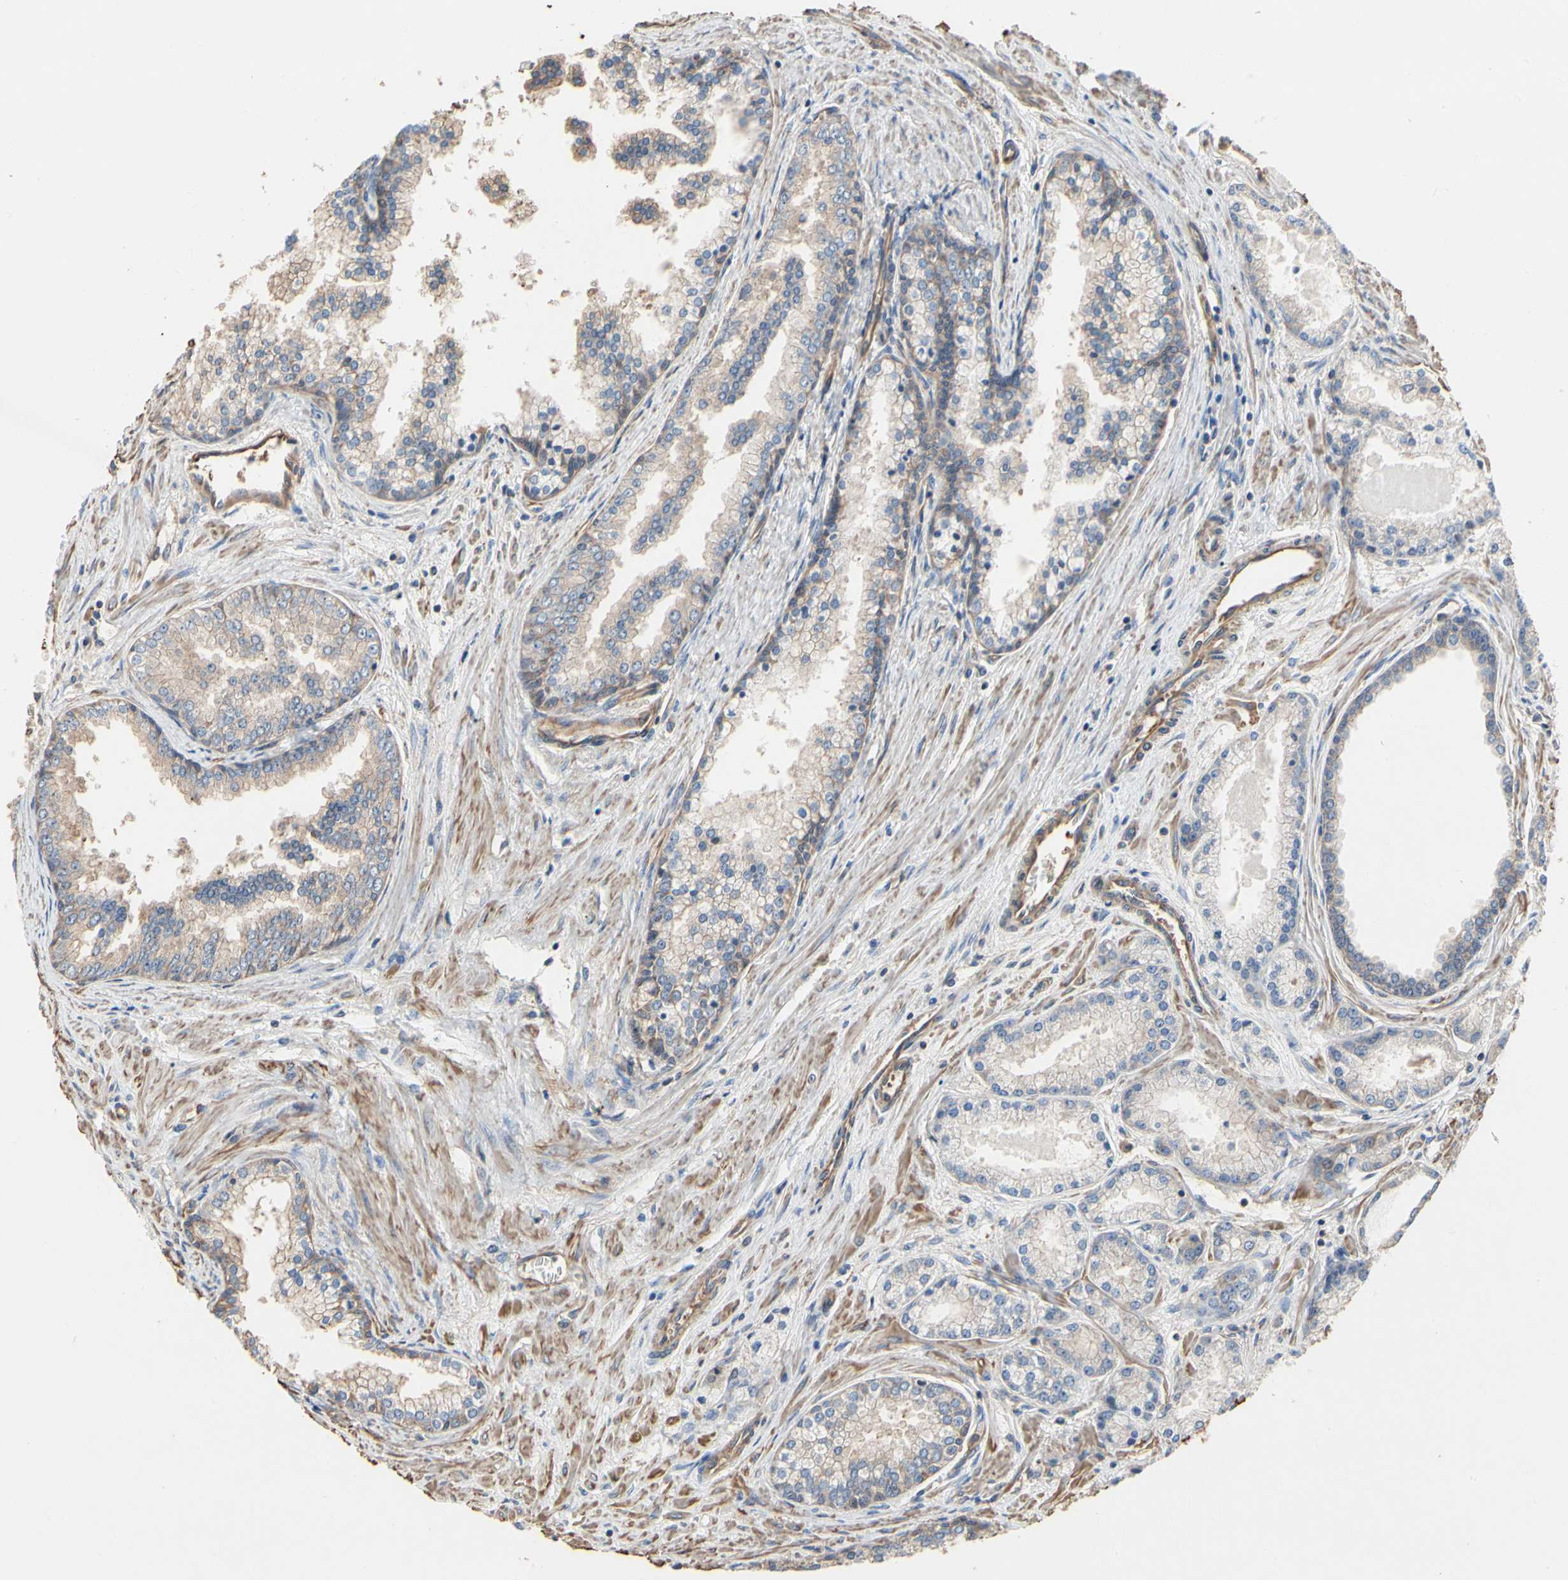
{"staining": {"intensity": "weak", "quantity": "25%-75%", "location": "cytoplasmic/membranous"}, "tissue": "prostate cancer", "cell_type": "Tumor cells", "image_type": "cancer", "snomed": [{"axis": "morphology", "description": "Adenocarcinoma, High grade"}, {"axis": "topography", "description": "Prostate"}], "caption": "Prostate cancer (high-grade adenocarcinoma) was stained to show a protein in brown. There is low levels of weak cytoplasmic/membranous expression in approximately 25%-75% of tumor cells.", "gene": "PDZK1", "patient": {"sex": "male", "age": 61}}